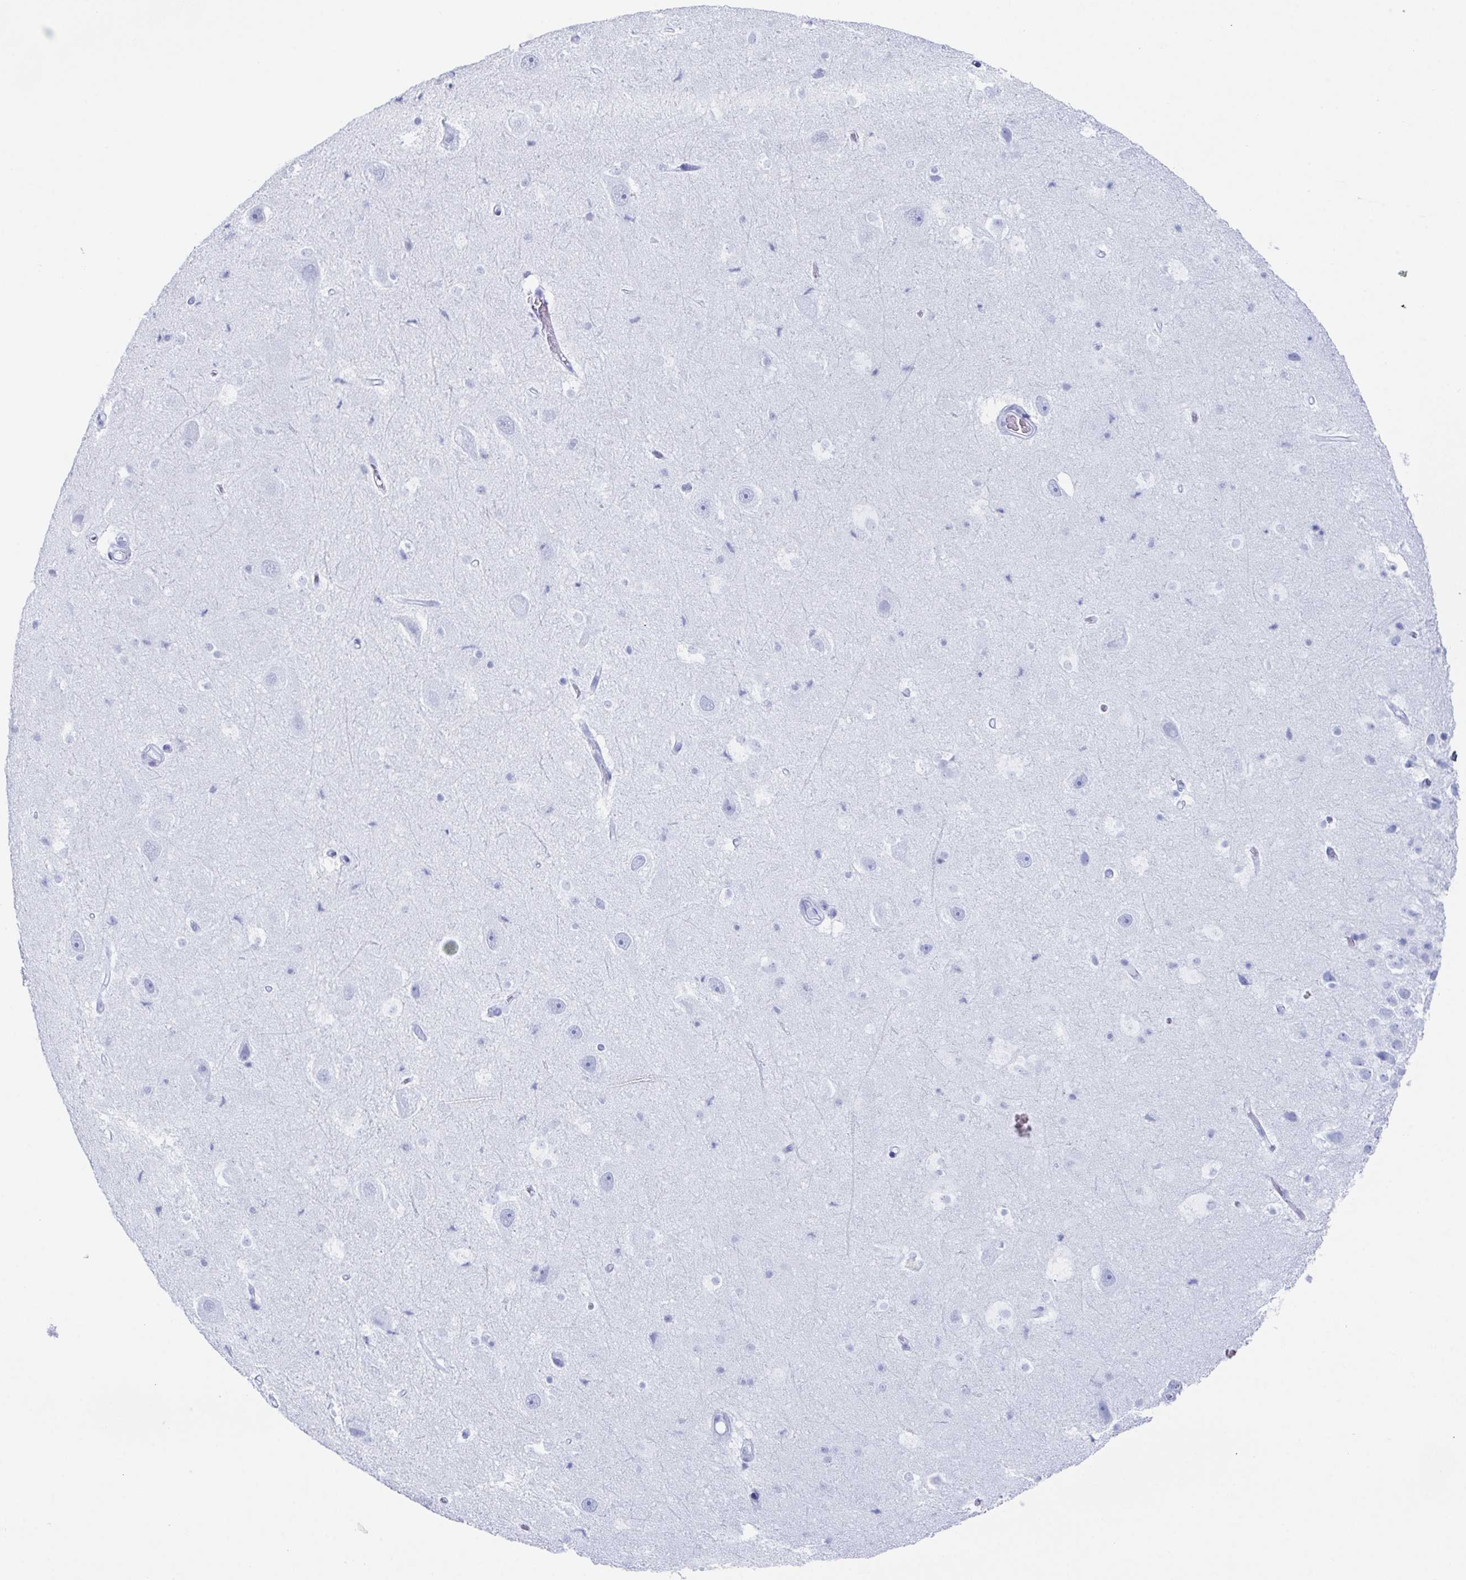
{"staining": {"intensity": "negative", "quantity": "none", "location": "none"}, "tissue": "hippocampus", "cell_type": "Glial cells", "image_type": "normal", "snomed": [{"axis": "morphology", "description": "Normal tissue, NOS"}, {"axis": "topography", "description": "Hippocampus"}], "caption": "The photomicrograph exhibits no significant expression in glial cells of hippocampus.", "gene": "ZFP64", "patient": {"sex": "male", "age": 26}}